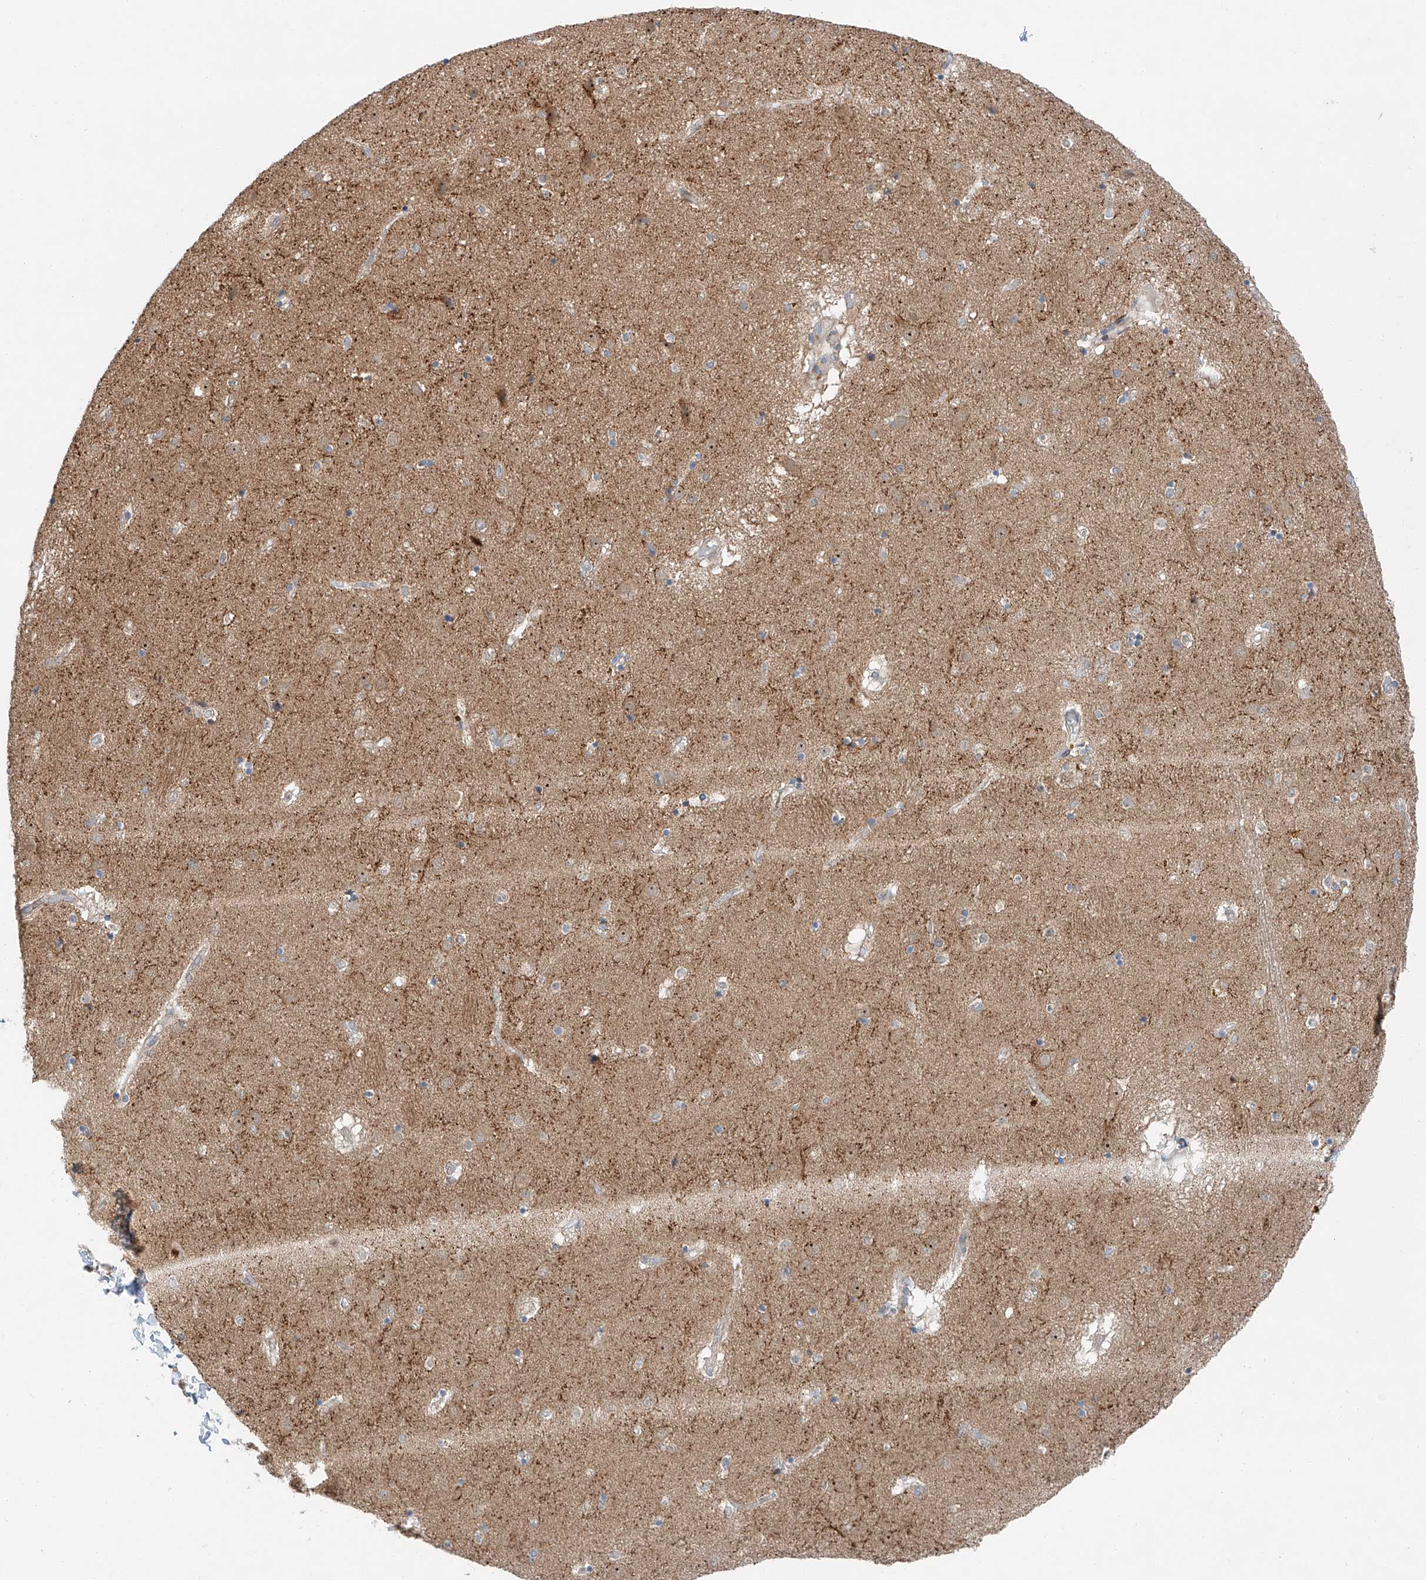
{"staining": {"intensity": "negative", "quantity": "none", "location": "none"}, "tissue": "caudate", "cell_type": "Glial cells", "image_type": "normal", "snomed": [{"axis": "morphology", "description": "Normal tissue, NOS"}, {"axis": "topography", "description": "Lateral ventricle wall"}], "caption": "DAB immunohistochemical staining of normal caudate reveals no significant staining in glial cells. Brightfield microscopy of immunohistochemistry stained with DAB (3,3'-diaminobenzidine) (brown) and hematoxylin (blue), captured at high magnification.", "gene": "CLDND1", "patient": {"sex": "male", "age": 70}}